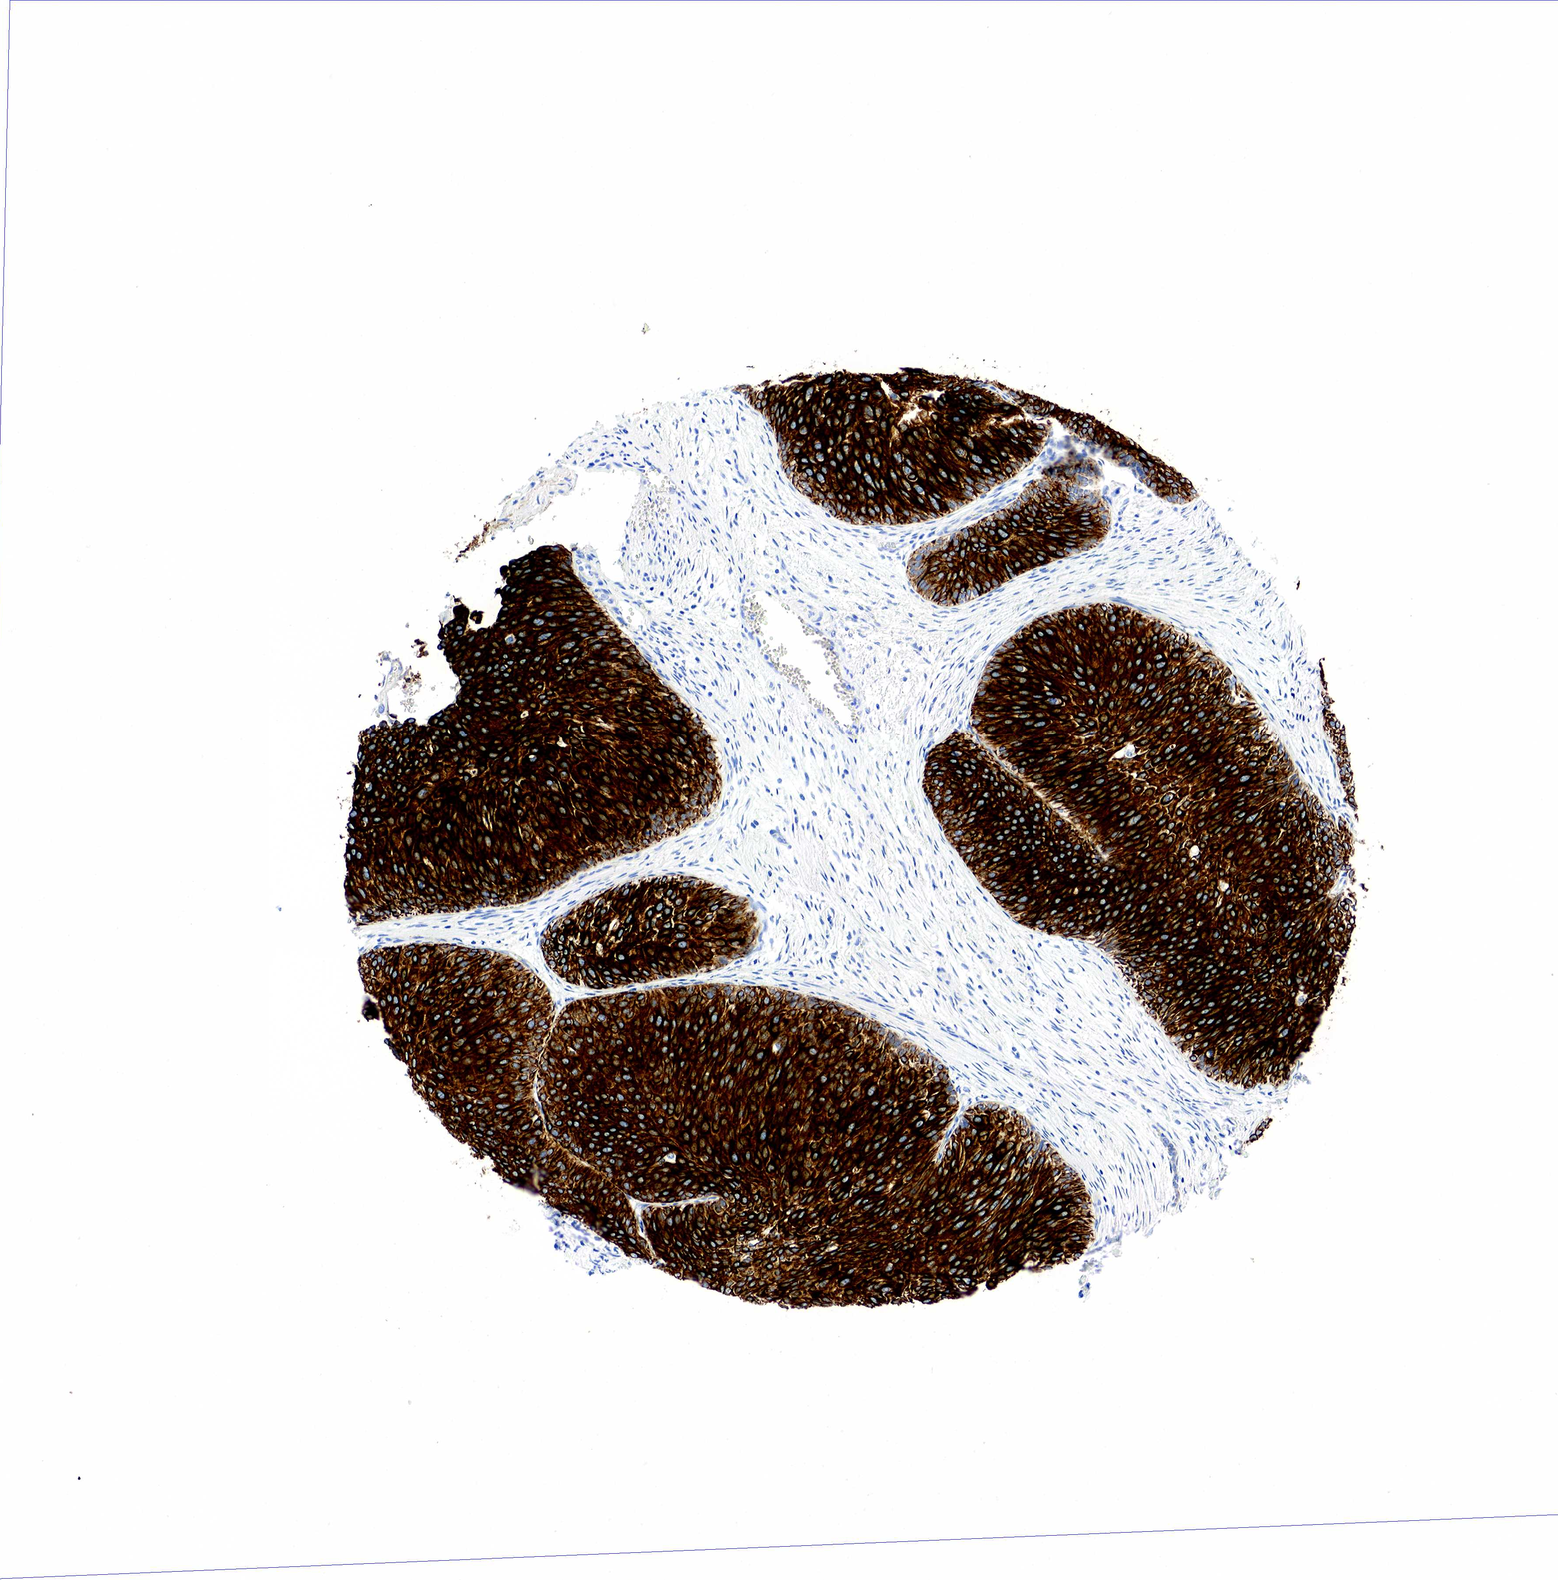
{"staining": {"intensity": "strong", "quantity": ">75%", "location": "cytoplasmic/membranous"}, "tissue": "urothelial cancer", "cell_type": "Tumor cells", "image_type": "cancer", "snomed": [{"axis": "morphology", "description": "Urothelial carcinoma, Low grade"}, {"axis": "topography", "description": "Urinary bladder"}], "caption": "A micrograph showing strong cytoplasmic/membranous staining in approximately >75% of tumor cells in urothelial cancer, as visualized by brown immunohistochemical staining.", "gene": "KRT18", "patient": {"sex": "male", "age": 84}}